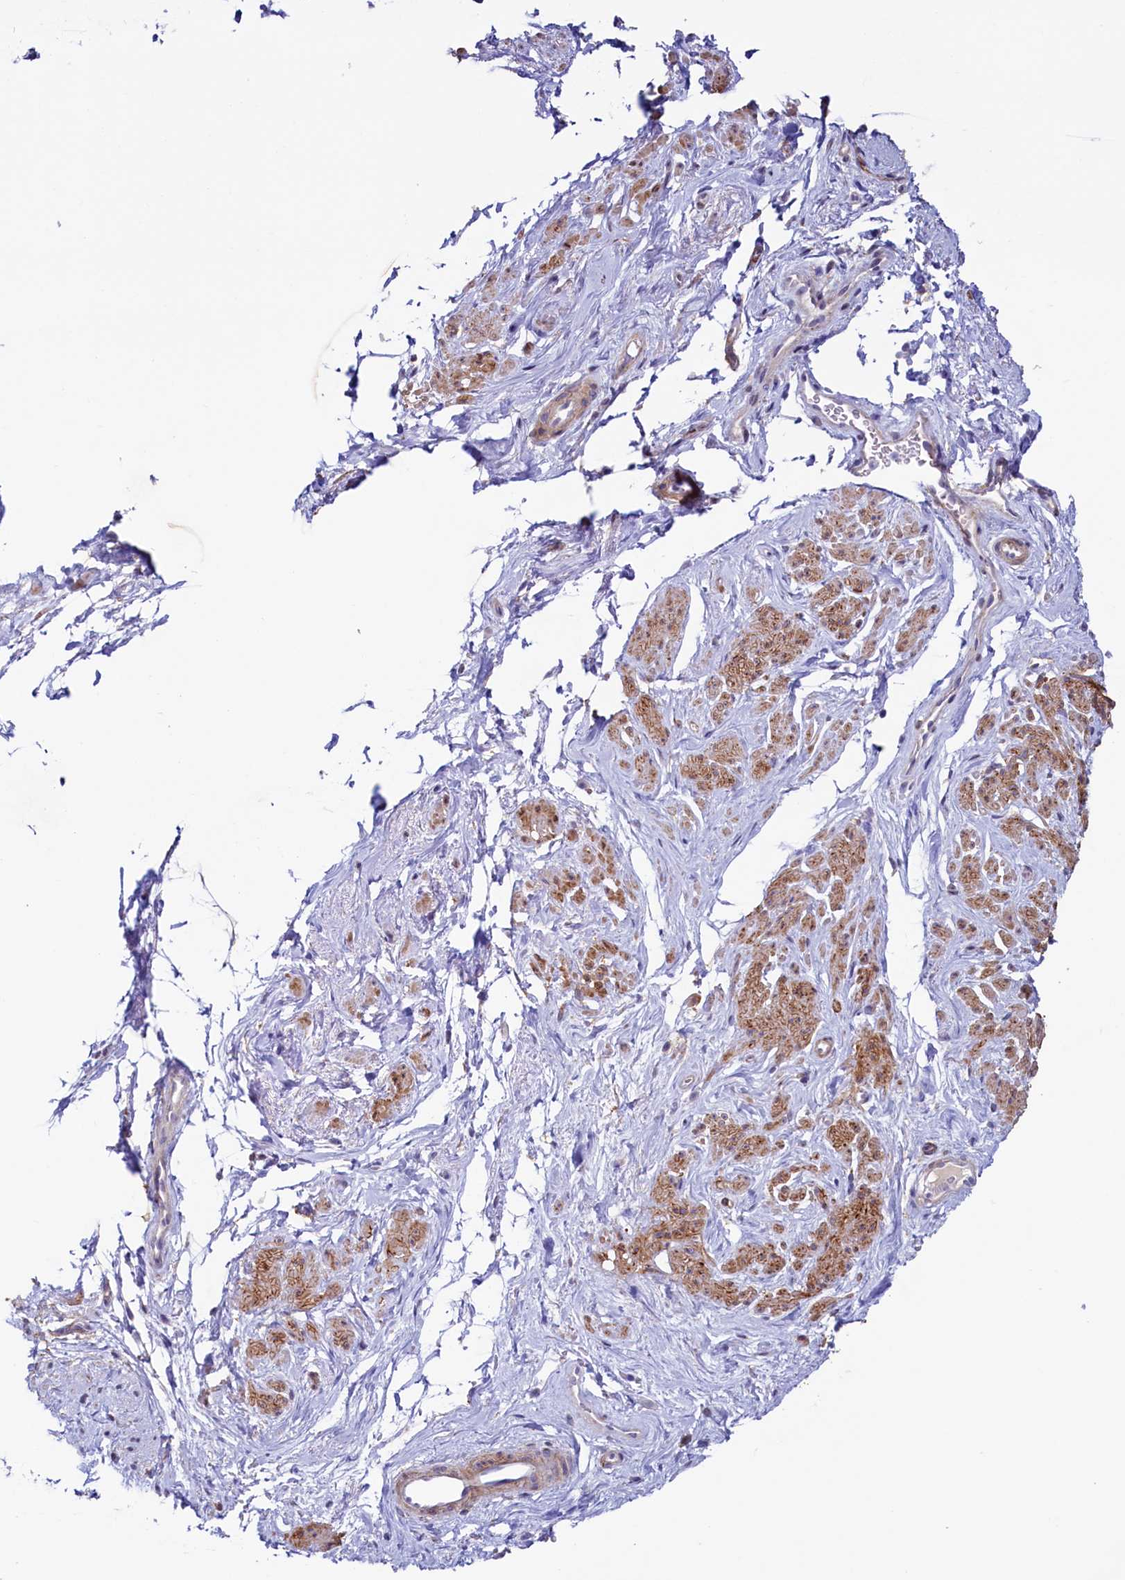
{"staining": {"intensity": "moderate", "quantity": "25%-75%", "location": "cytoplasmic/membranous"}, "tissue": "smooth muscle", "cell_type": "Smooth muscle cells", "image_type": "normal", "snomed": [{"axis": "morphology", "description": "Normal tissue, NOS"}, {"axis": "topography", "description": "Smooth muscle"}, {"axis": "topography", "description": "Peripheral nerve tissue"}], "caption": "The micrograph displays immunohistochemical staining of normal smooth muscle. There is moderate cytoplasmic/membranous expression is present in about 25%-75% of smooth muscle cells. (DAB = brown stain, brightfield microscopy at high magnification).", "gene": "PACSIN3", "patient": {"sex": "male", "age": 69}}